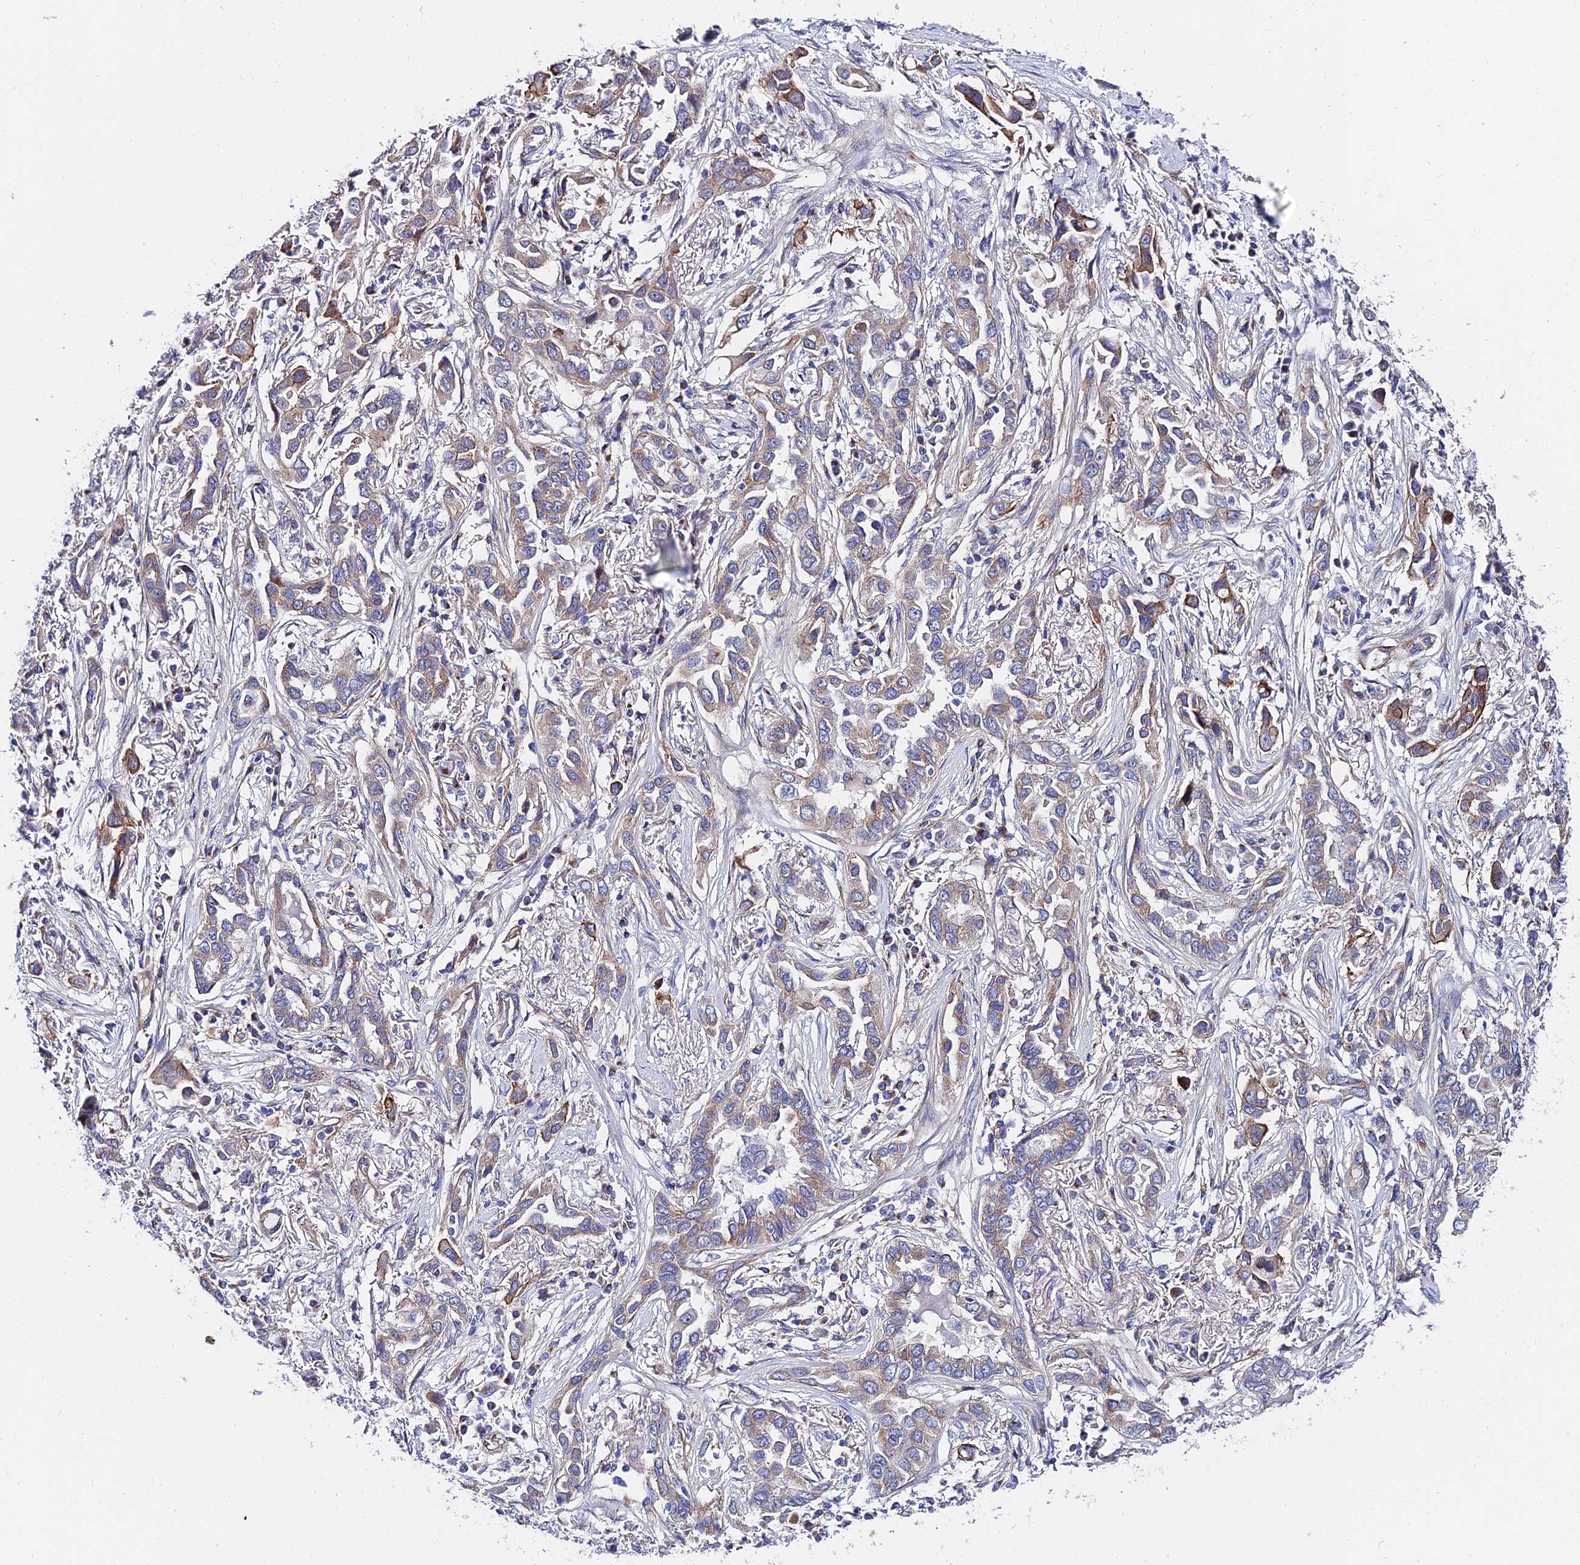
{"staining": {"intensity": "weak", "quantity": "25%-75%", "location": "cytoplasmic/membranous"}, "tissue": "lung cancer", "cell_type": "Tumor cells", "image_type": "cancer", "snomed": [{"axis": "morphology", "description": "Adenocarcinoma, NOS"}, {"axis": "topography", "description": "Lung"}], "caption": "Brown immunohistochemical staining in lung cancer (adenocarcinoma) shows weak cytoplasmic/membranous expression in about 25%-75% of tumor cells. (DAB IHC with brightfield microscopy, high magnification).", "gene": "ADGRF3", "patient": {"sex": "female", "age": 76}}